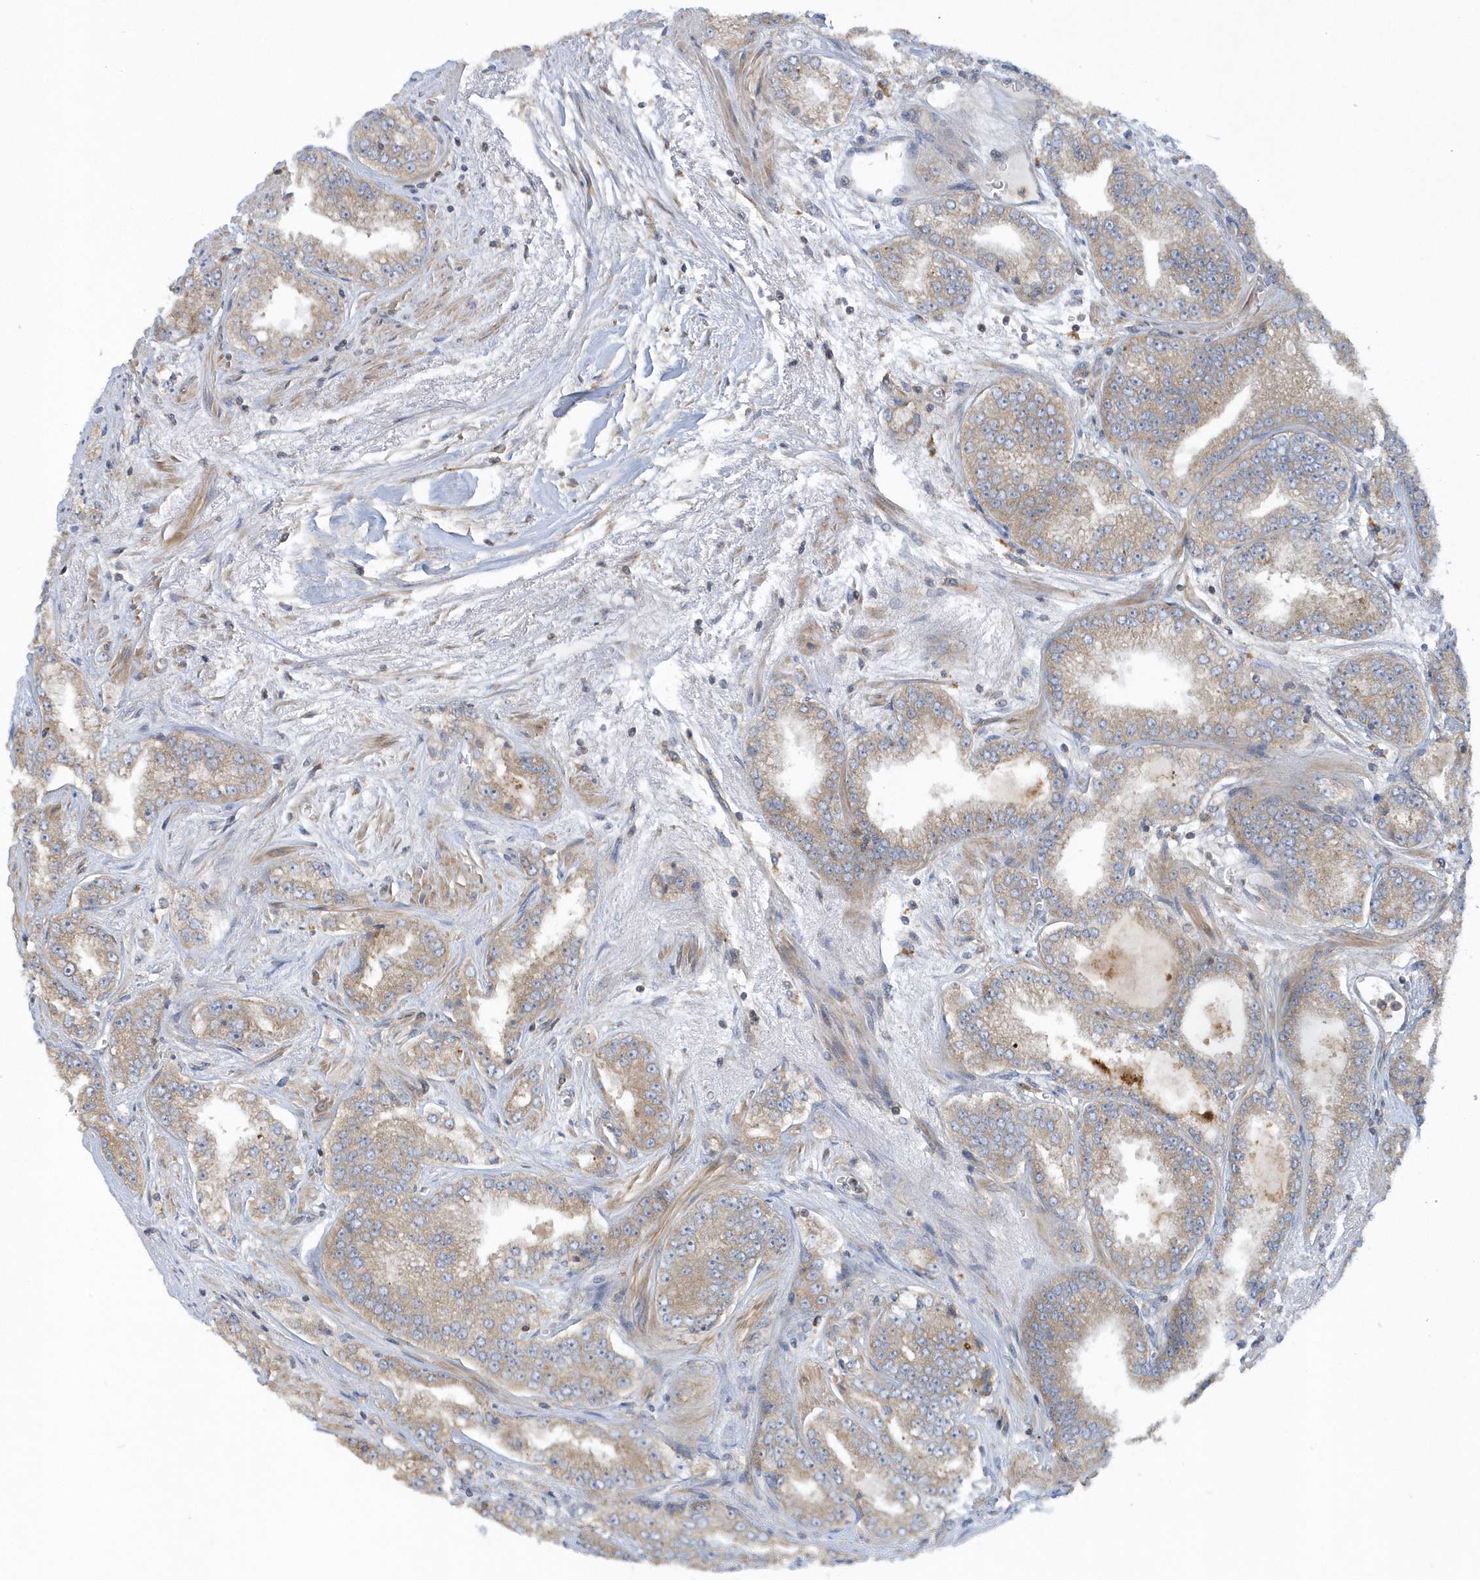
{"staining": {"intensity": "moderate", "quantity": ">75%", "location": "cytoplasmic/membranous"}, "tissue": "prostate cancer", "cell_type": "Tumor cells", "image_type": "cancer", "snomed": [{"axis": "morphology", "description": "Adenocarcinoma, High grade"}, {"axis": "topography", "description": "Prostate"}], "caption": "Protein staining of adenocarcinoma (high-grade) (prostate) tissue shows moderate cytoplasmic/membranous expression in about >75% of tumor cells. The protein of interest is stained brown, and the nuclei are stained in blue (DAB (3,3'-diaminobenzidine) IHC with brightfield microscopy, high magnification).", "gene": "CNOT10", "patient": {"sex": "male", "age": 71}}